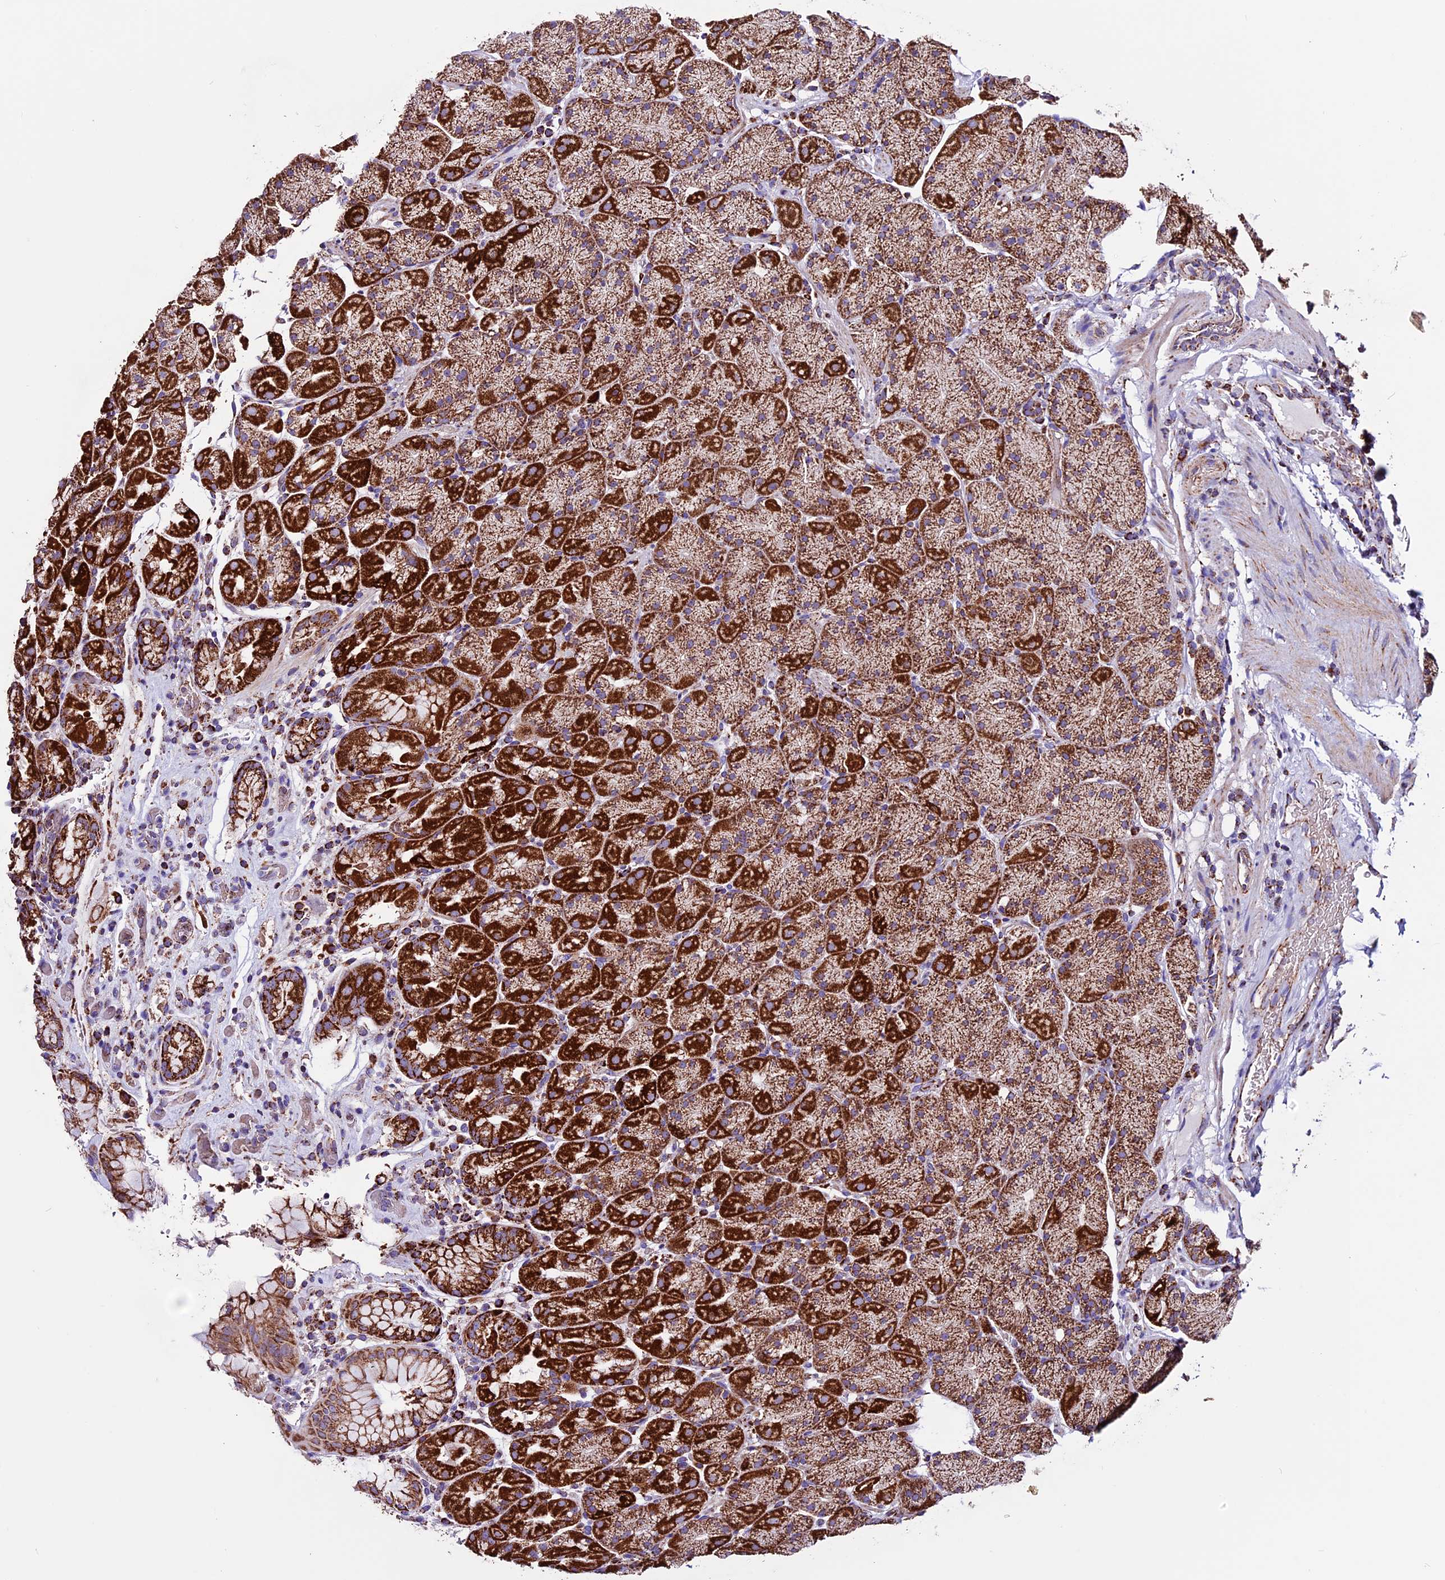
{"staining": {"intensity": "strong", "quantity": "25%-75%", "location": "cytoplasmic/membranous"}, "tissue": "stomach", "cell_type": "Glandular cells", "image_type": "normal", "snomed": [{"axis": "morphology", "description": "Normal tissue, NOS"}, {"axis": "topography", "description": "Stomach, upper"}, {"axis": "topography", "description": "Stomach, lower"}], "caption": "Protein expression analysis of benign stomach shows strong cytoplasmic/membranous expression in about 25%-75% of glandular cells.", "gene": "CX3CL1", "patient": {"sex": "male", "age": 67}}